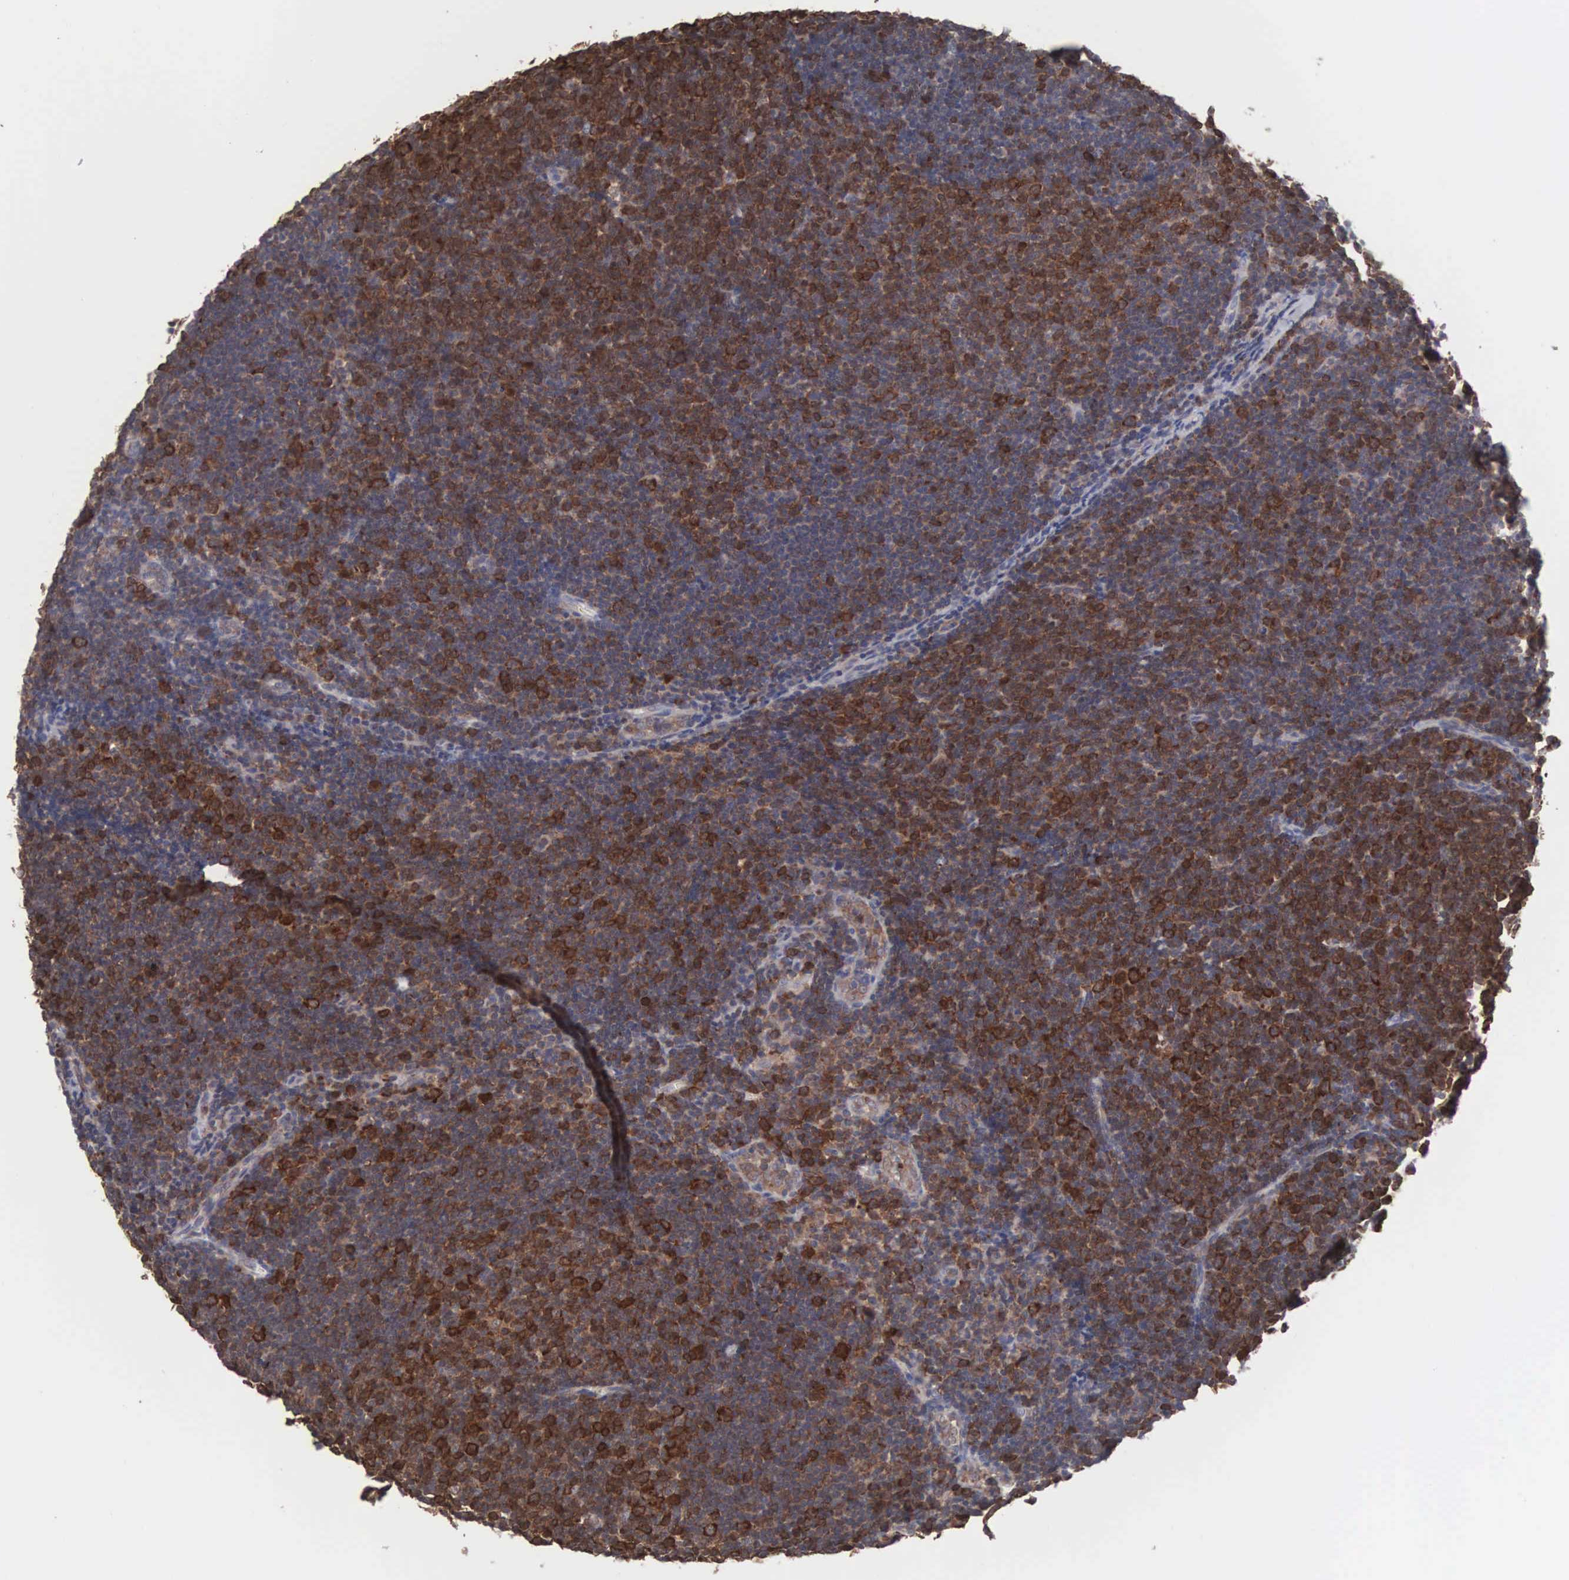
{"staining": {"intensity": "strong", "quantity": ">75%", "location": "cytoplasmic/membranous"}, "tissue": "lymphoma", "cell_type": "Tumor cells", "image_type": "cancer", "snomed": [{"axis": "morphology", "description": "Malignant lymphoma, non-Hodgkin's type, Low grade"}, {"axis": "topography", "description": "Lymph node"}], "caption": "Protein staining of lymphoma tissue displays strong cytoplasmic/membranous staining in about >75% of tumor cells. Nuclei are stained in blue.", "gene": "MTHFD1", "patient": {"sex": "male", "age": 49}}